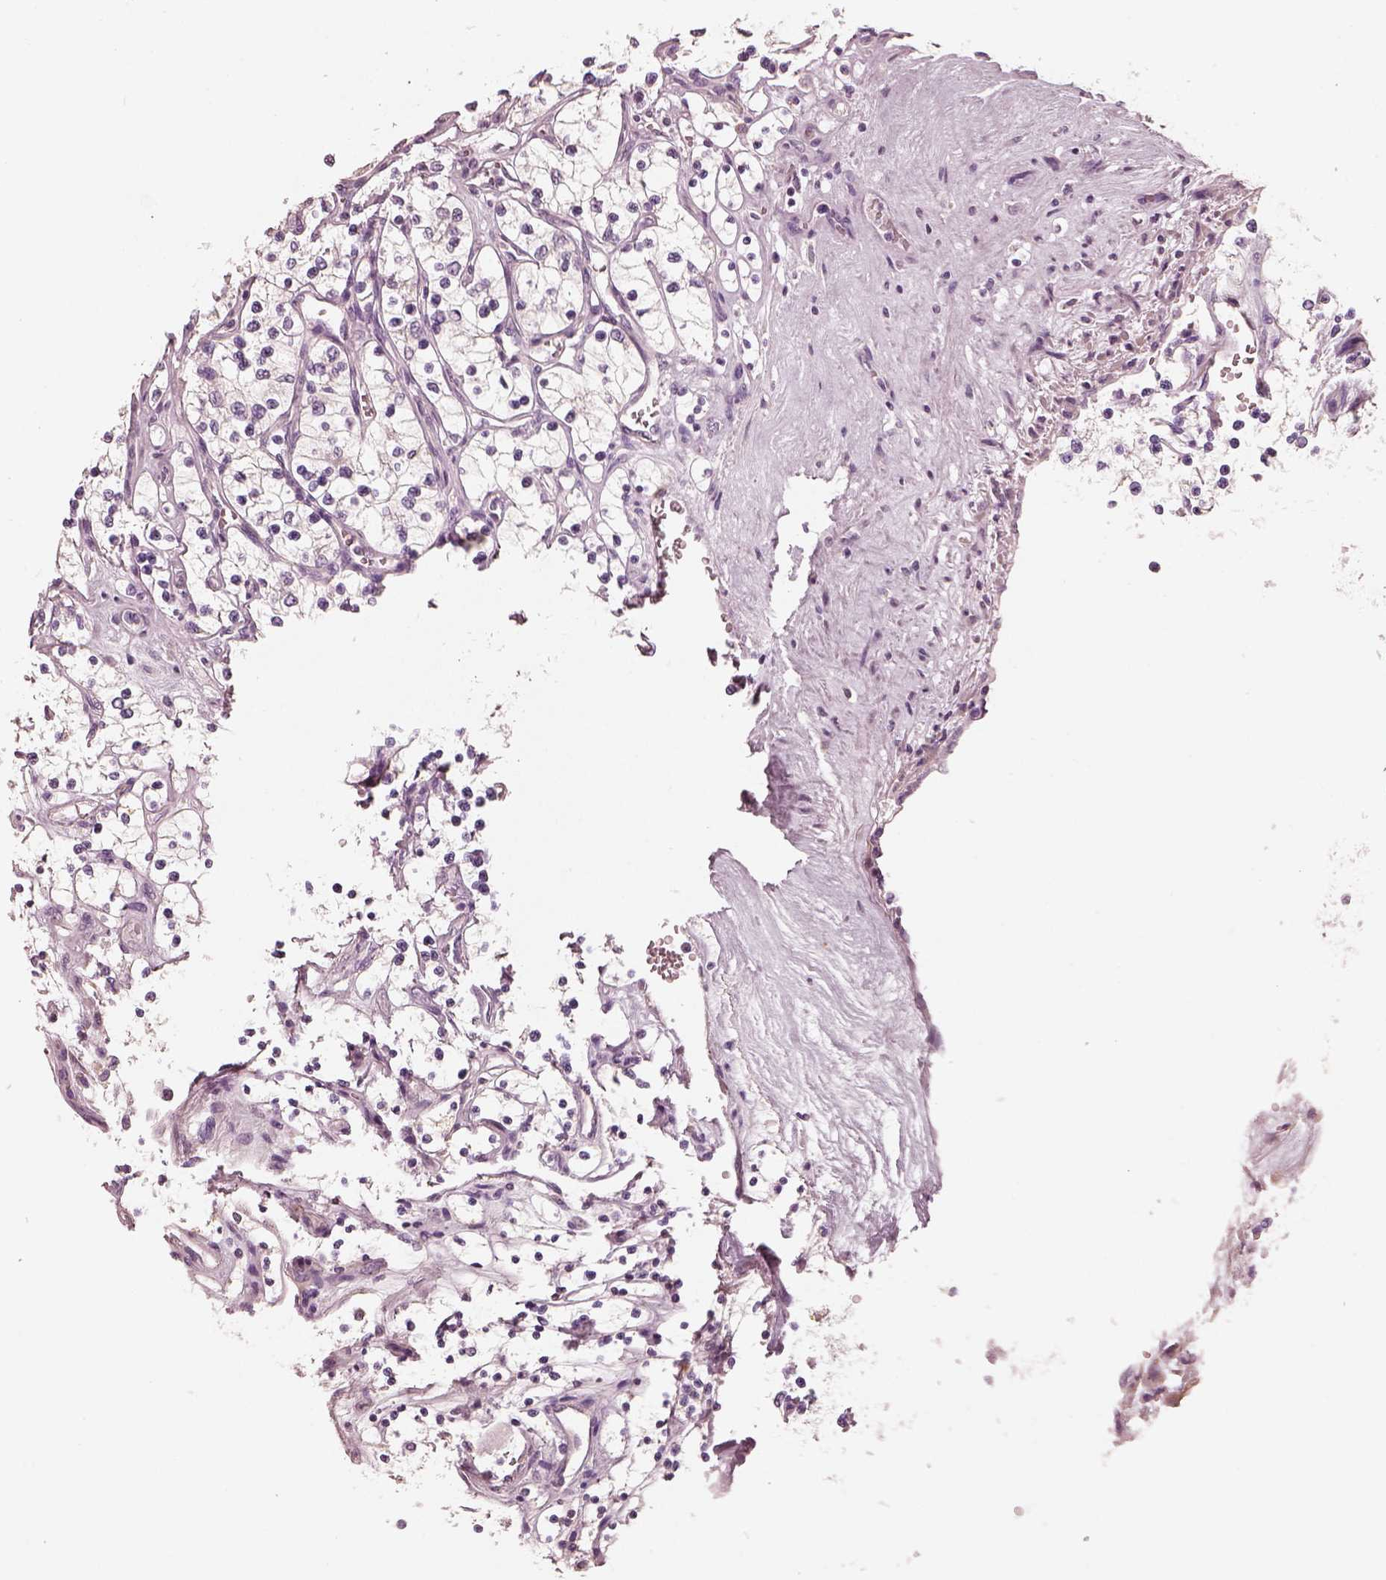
{"staining": {"intensity": "negative", "quantity": "none", "location": "none"}, "tissue": "renal cancer", "cell_type": "Tumor cells", "image_type": "cancer", "snomed": [{"axis": "morphology", "description": "Adenocarcinoma, NOS"}, {"axis": "topography", "description": "Kidney"}], "caption": "Renal cancer (adenocarcinoma) stained for a protein using immunohistochemistry exhibits no positivity tumor cells.", "gene": "RS1", "patient": {"sex": "female", "age": 69}}